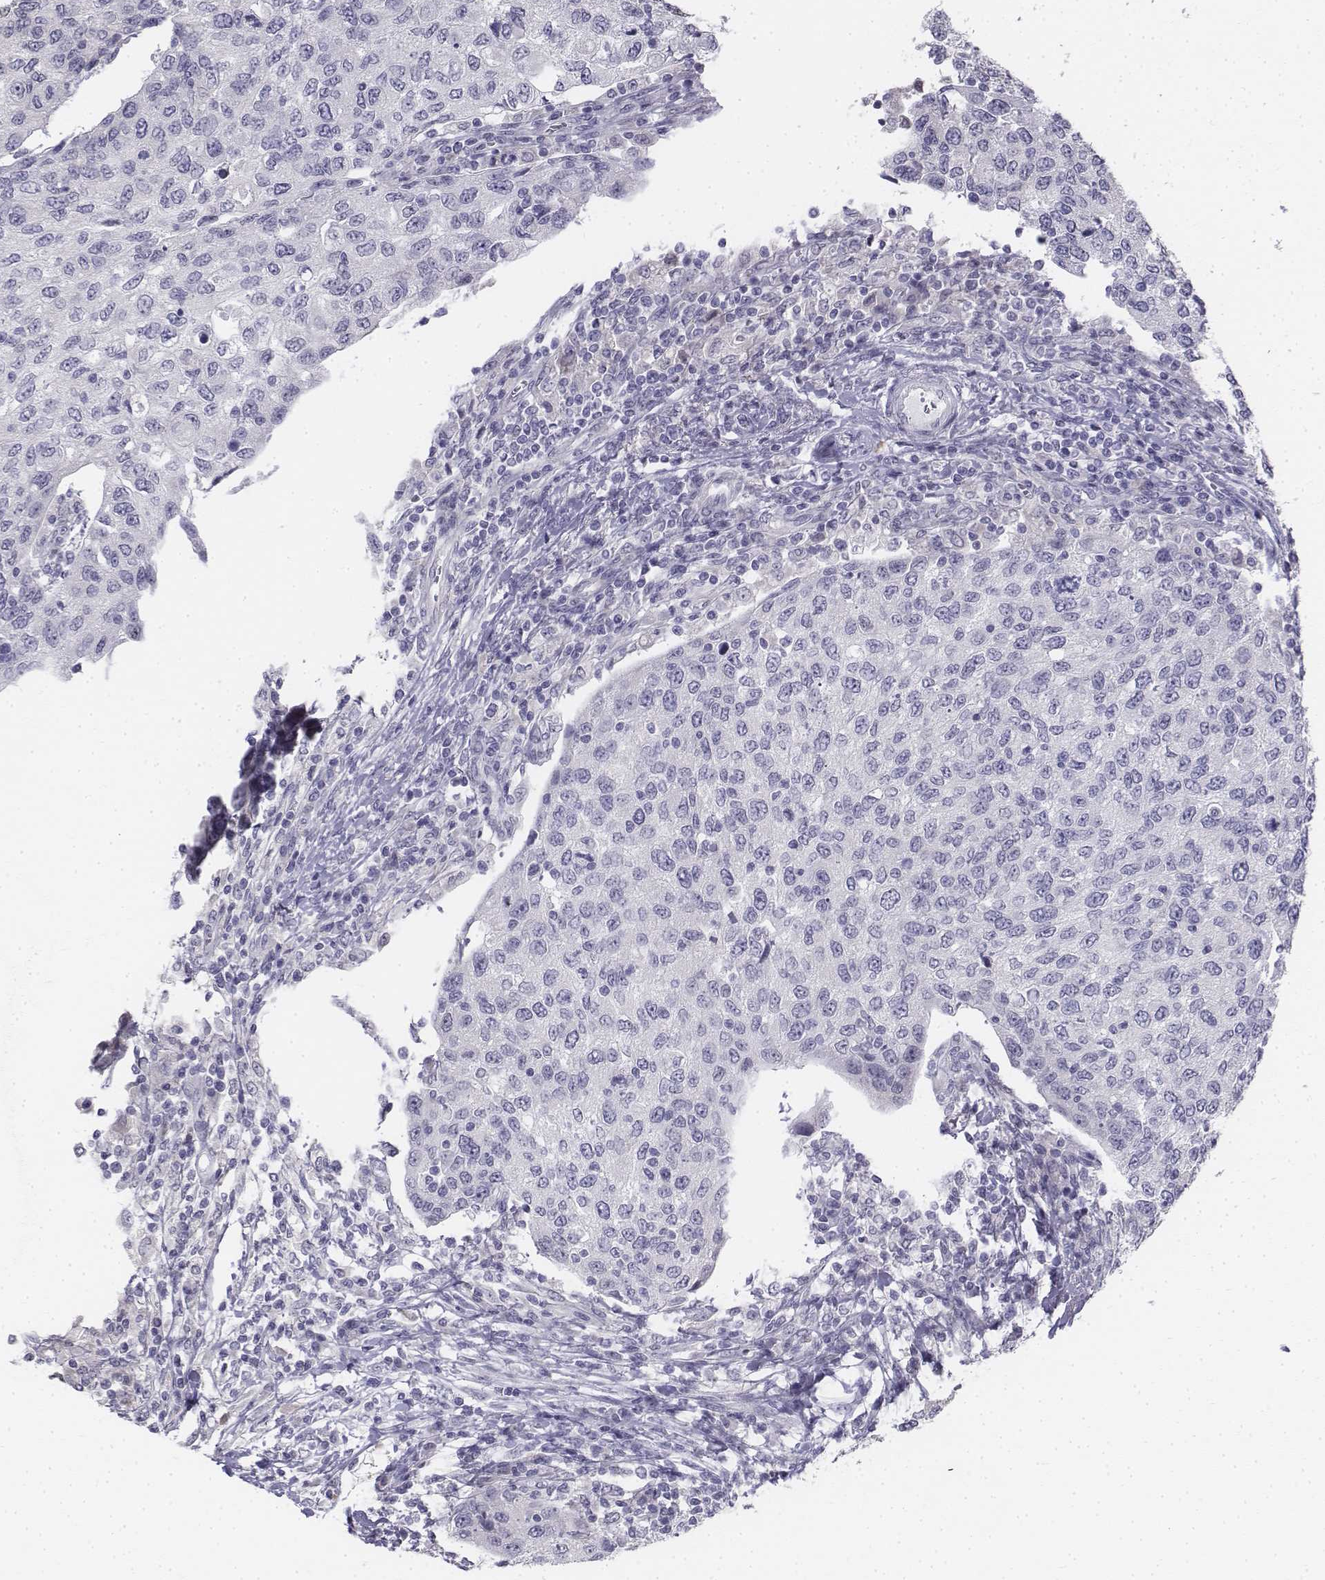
{"staining": {"intensity": "negative", "quantity": "none", "location": "none"}, "tissue": "urothelial cancer", "cell_type": "Tumor cells", "image_type": "cancer", "snomed": [{"axis": "morphology", "description": "Urothelial carcinoma, High grade"}, {"axis": "topography", "description": "Urinary bladder"}], "caption": "A photomicrograph of human urothelial cancer is negative for staining in tumor cells. (Brightfield microscopy of DAB (3,3'-diaminobenzidine) IHC at high magnification).", "gene": "PENK", "patient": {"sex": "female", "age": 78}}